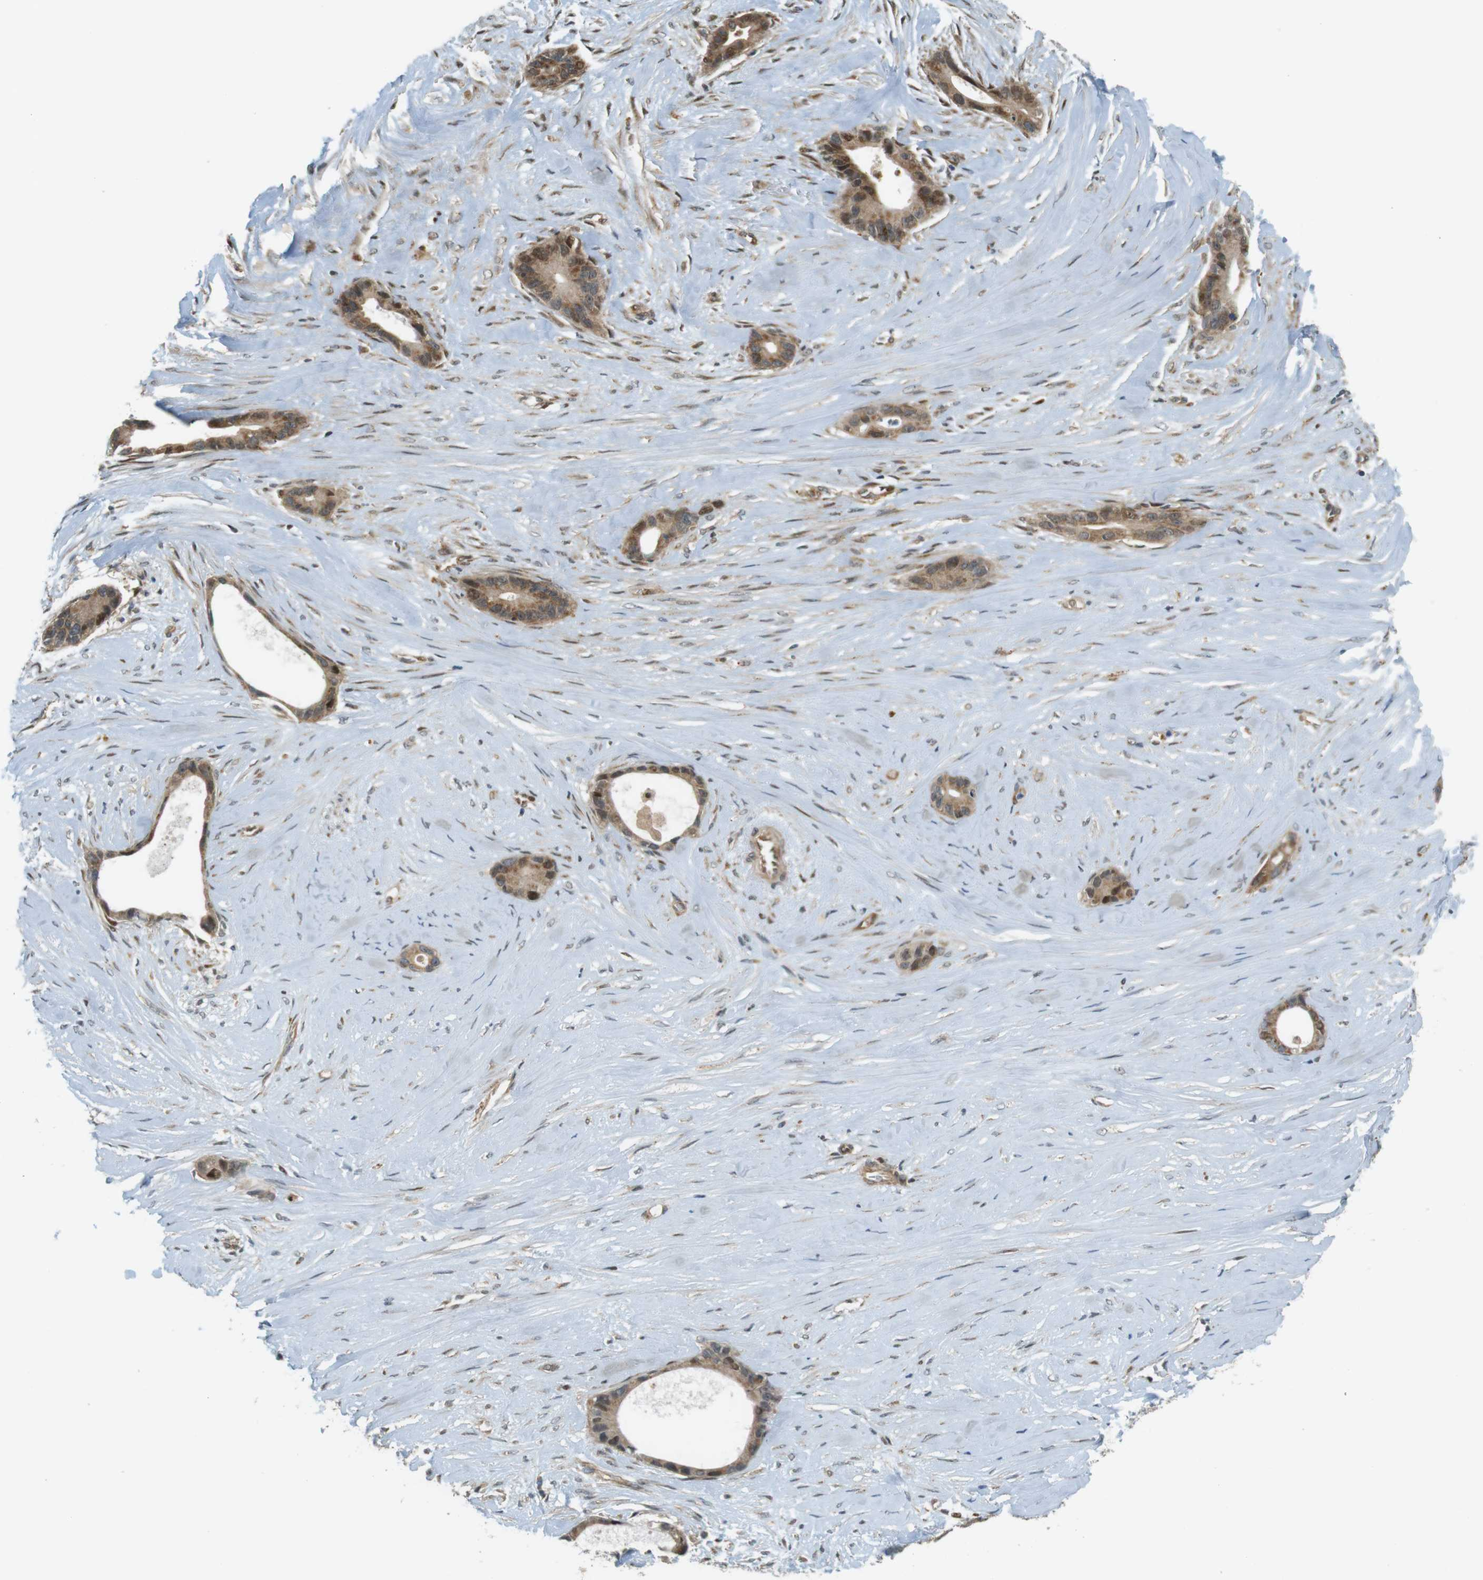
{"staining": {"intensity": "weak", "quantity": ">75%", "location": "cytoplasmic/membranous,nuclear"}, "tissue": "liver cancer", "cell_type": "Tumor cells", "image_type": "cancer", "snomed": [{"axis": "morphology", "description": "Cholangiocarcinoma"}, {"axis": "topography", "description": "Liver"}], "caption": "Brown immunohistochemical staining in human liver cancer (cholangiocarcinoma) reveals weak cytoplasmic/membranous and nuclear staining in approximately >75% of tumor cells. (IHC, brightfield microscopy, high magnification).", "gene": "TSPAN9", "patient": {"sex": "female", "age": 55}}